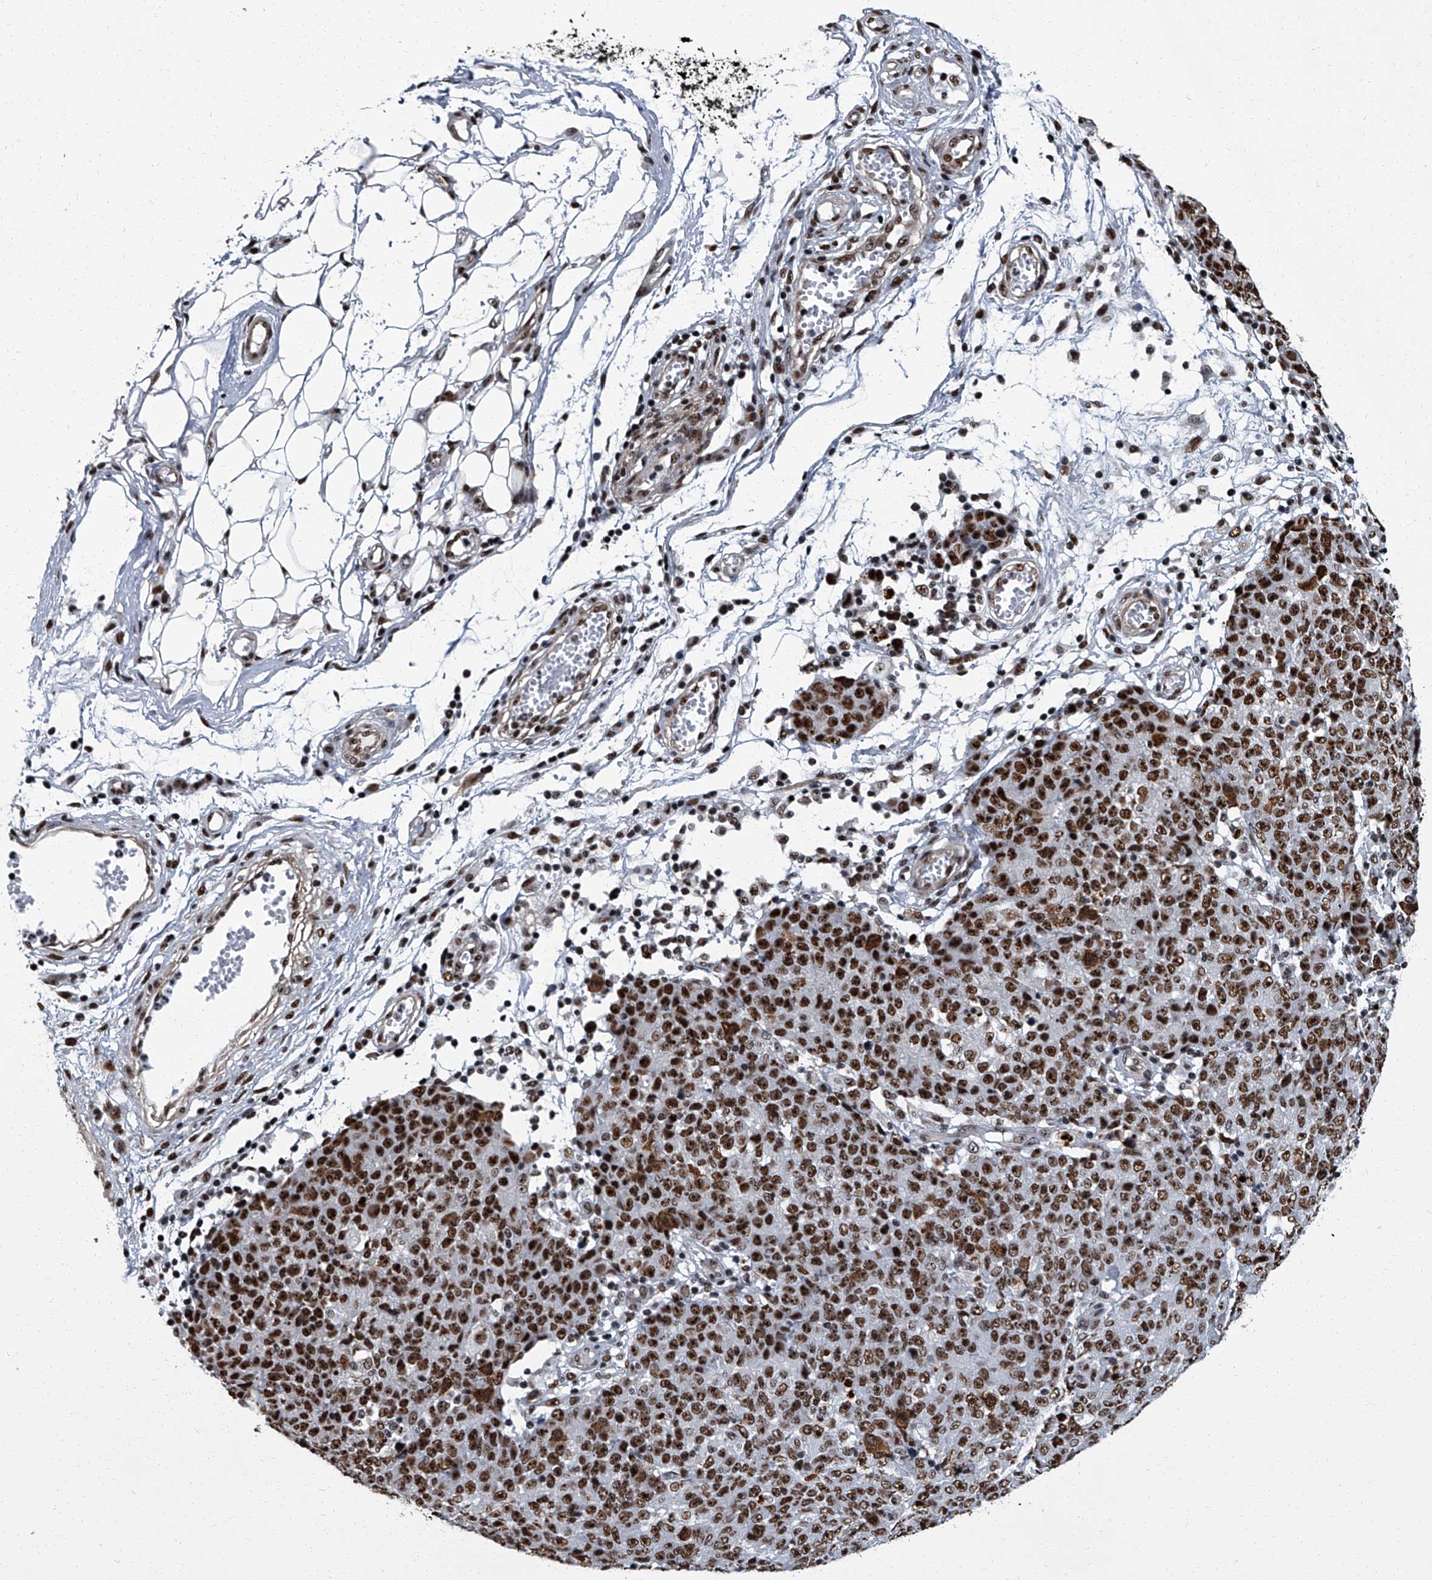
{"staining": {"intensity": "strong", "quantity": ">75%", "location": "nuclear"}, "tissue": "ovarian cancer", "cell_type": "Tumor cells", "image_type": "cancer", "snomed": [{"axis": "morphology", "description": "Carcinoma, endometroid"}, {"axis": "topography", "description": "Ovary"}], "caption": "Endometroid carcinoma (ovarian) stained with immunohistochemistry shows strong nuclear expression in approximately >75% of tumor cells.", "gene": "ZNF518B", "patient": {"sex": "female", "age": 42}}